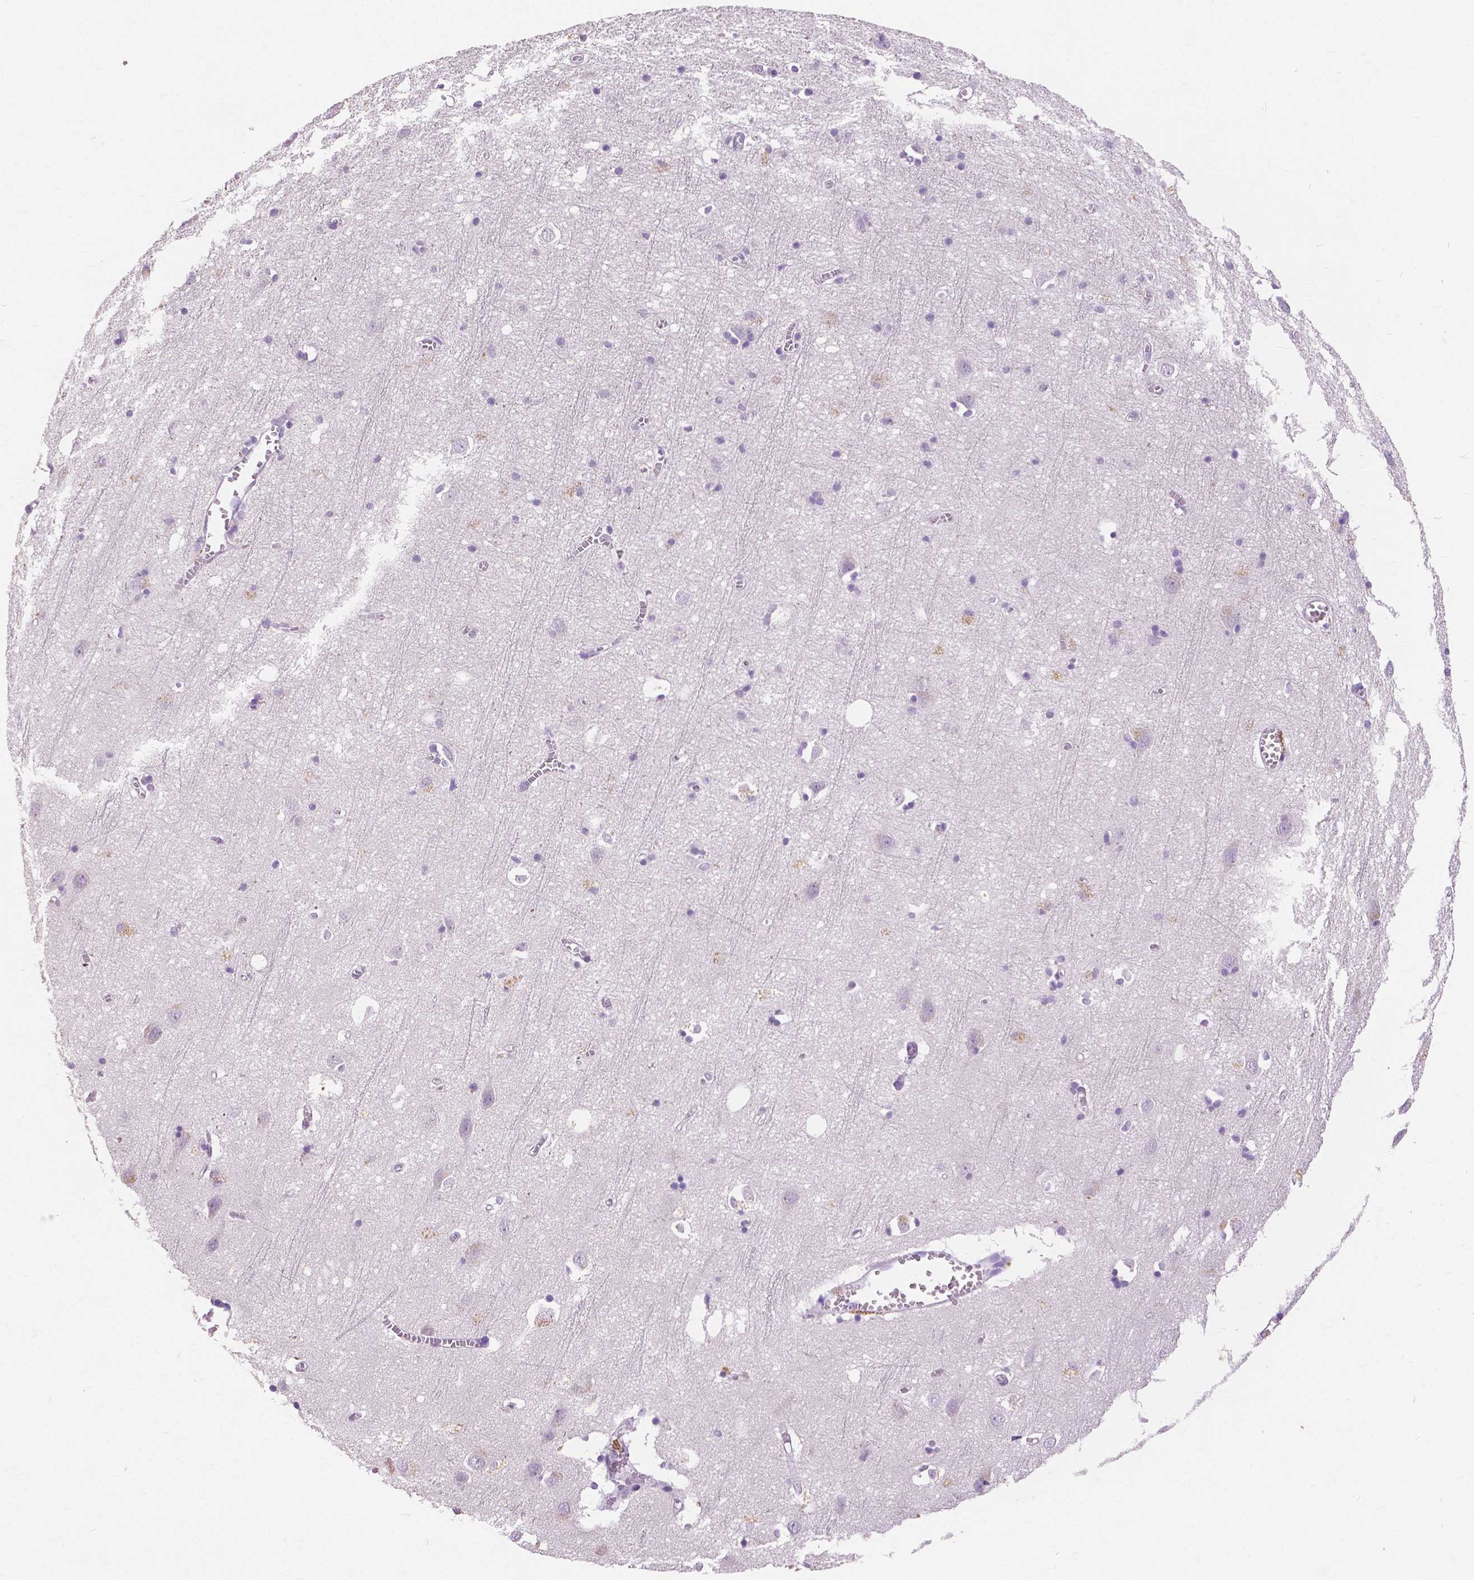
{"staining": {"intensity": "negative", "quantity": "none", "location": "none"}, "tissue": "cerebral cortex", "cell_type": "Endothelial cells", "image_type": "normal", "snomed": [{"axis": "morphology", "description": "Normal tissue, NOS"}, {"axis": "topography", "description": "Cerebral cortex"}], "caption": "An image of human cerebral cortex is negative for staining in endothelial cells. Brightfield microscopy of IHC stained with DAB (brown) and hematoxylin (blue), captured at high magnification.", "gene": "CXCR2", "patient": {"sex": "male", "age": 70}}